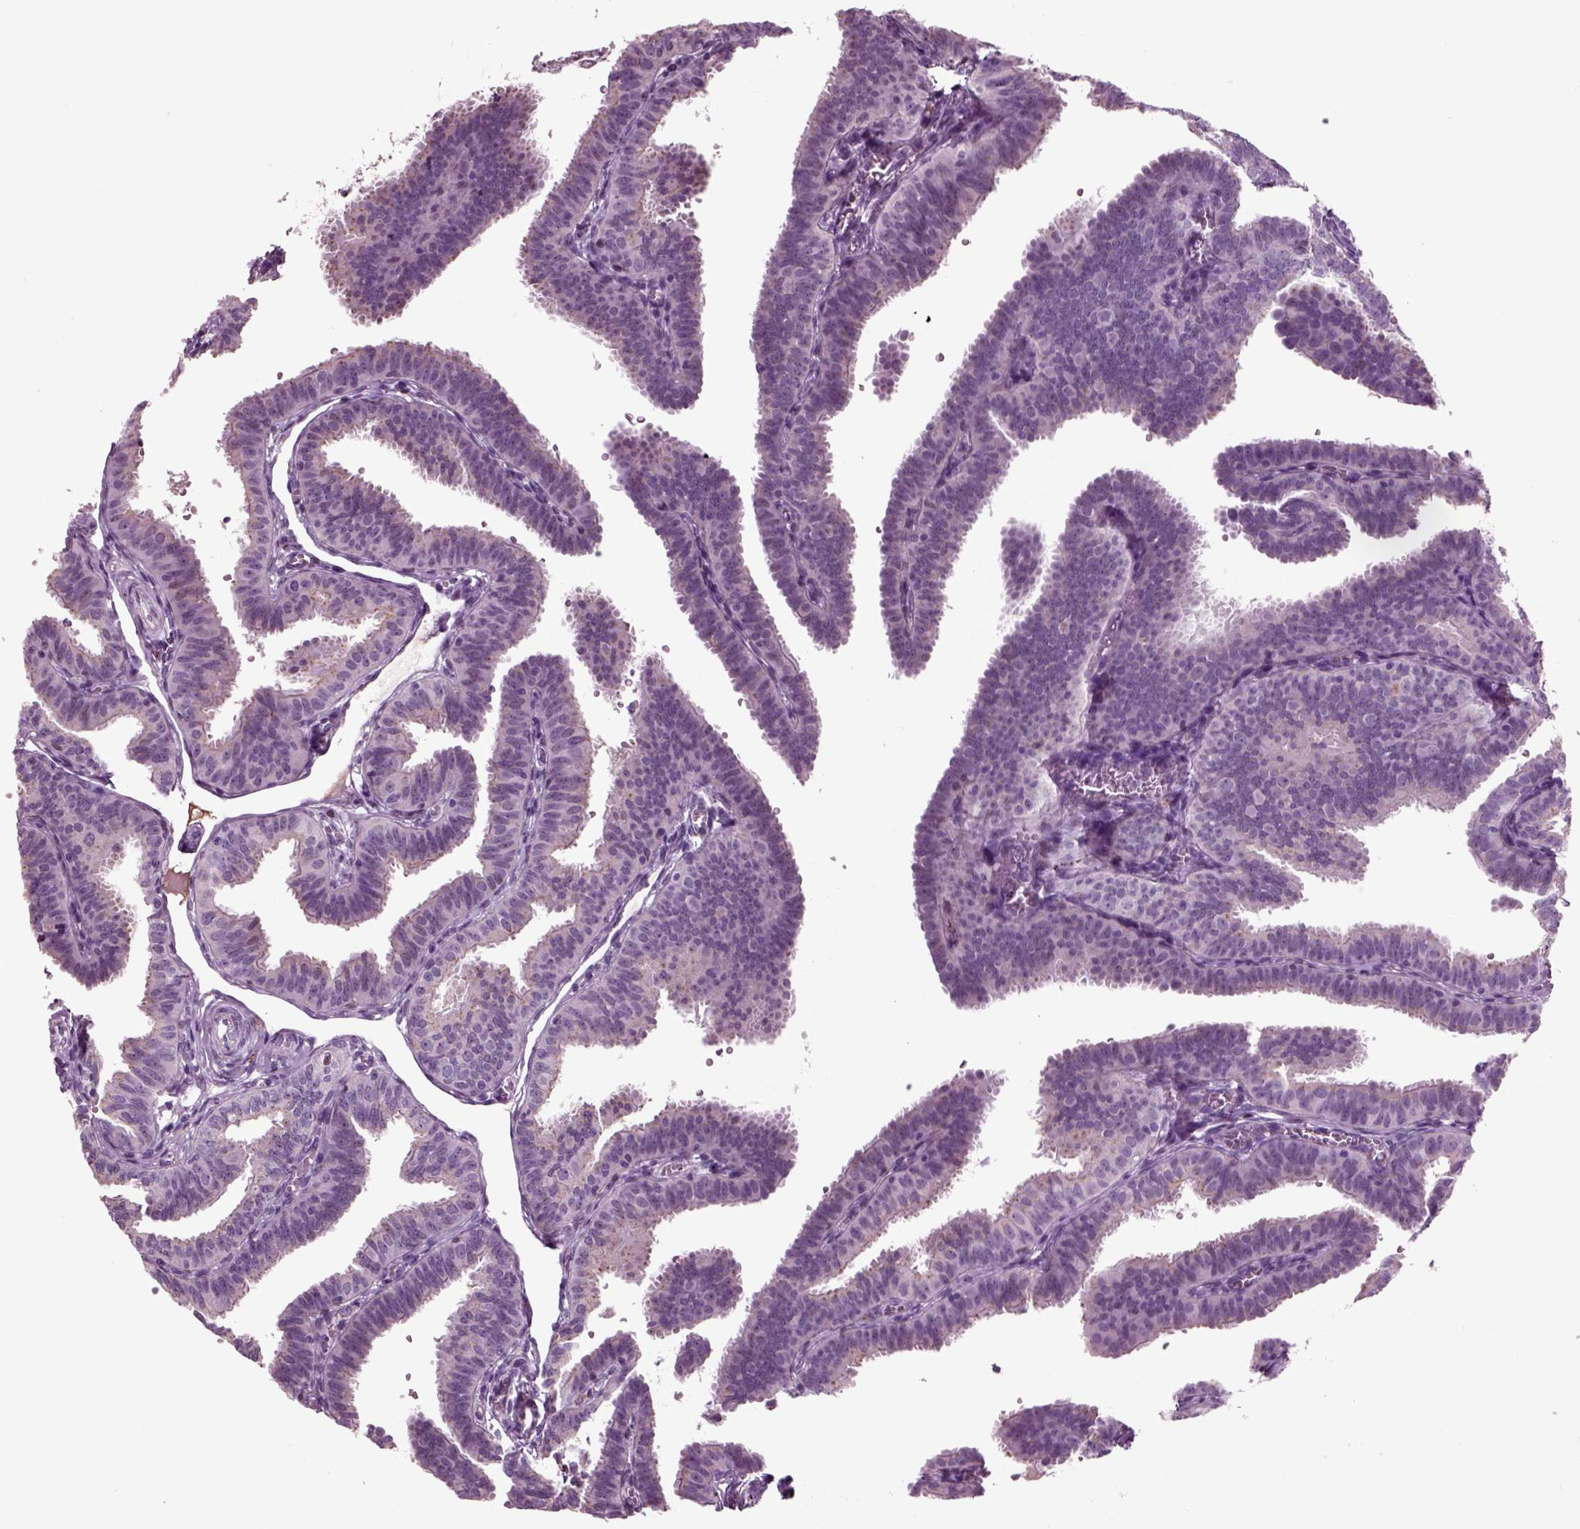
{"staining": {"intensity": "negative", "quantity": "none", "location": "none"}, "tissue": "fallopian tube", "cell_type": "Glandular cells", "image_type": "normal", "snomed": [{"axis": "morphology", "description": "Normal tissue, NOS"}, {"axis": "topography", "description": "Fallopian tube"}], "caption": "Immunohistochemistry (IHC) histopathology image of unremarkable fallopian tube: human fallopian tube stained with DAB shows no significant protein expression in glandular cells. The staining was performed using DAB to visualize the protein expression in brown, while the nuclei were stained in blue with hematoxylin (Magnification: 20x).", "gene": "CHGB", "patient": {"sex": "female", "age": 25}}